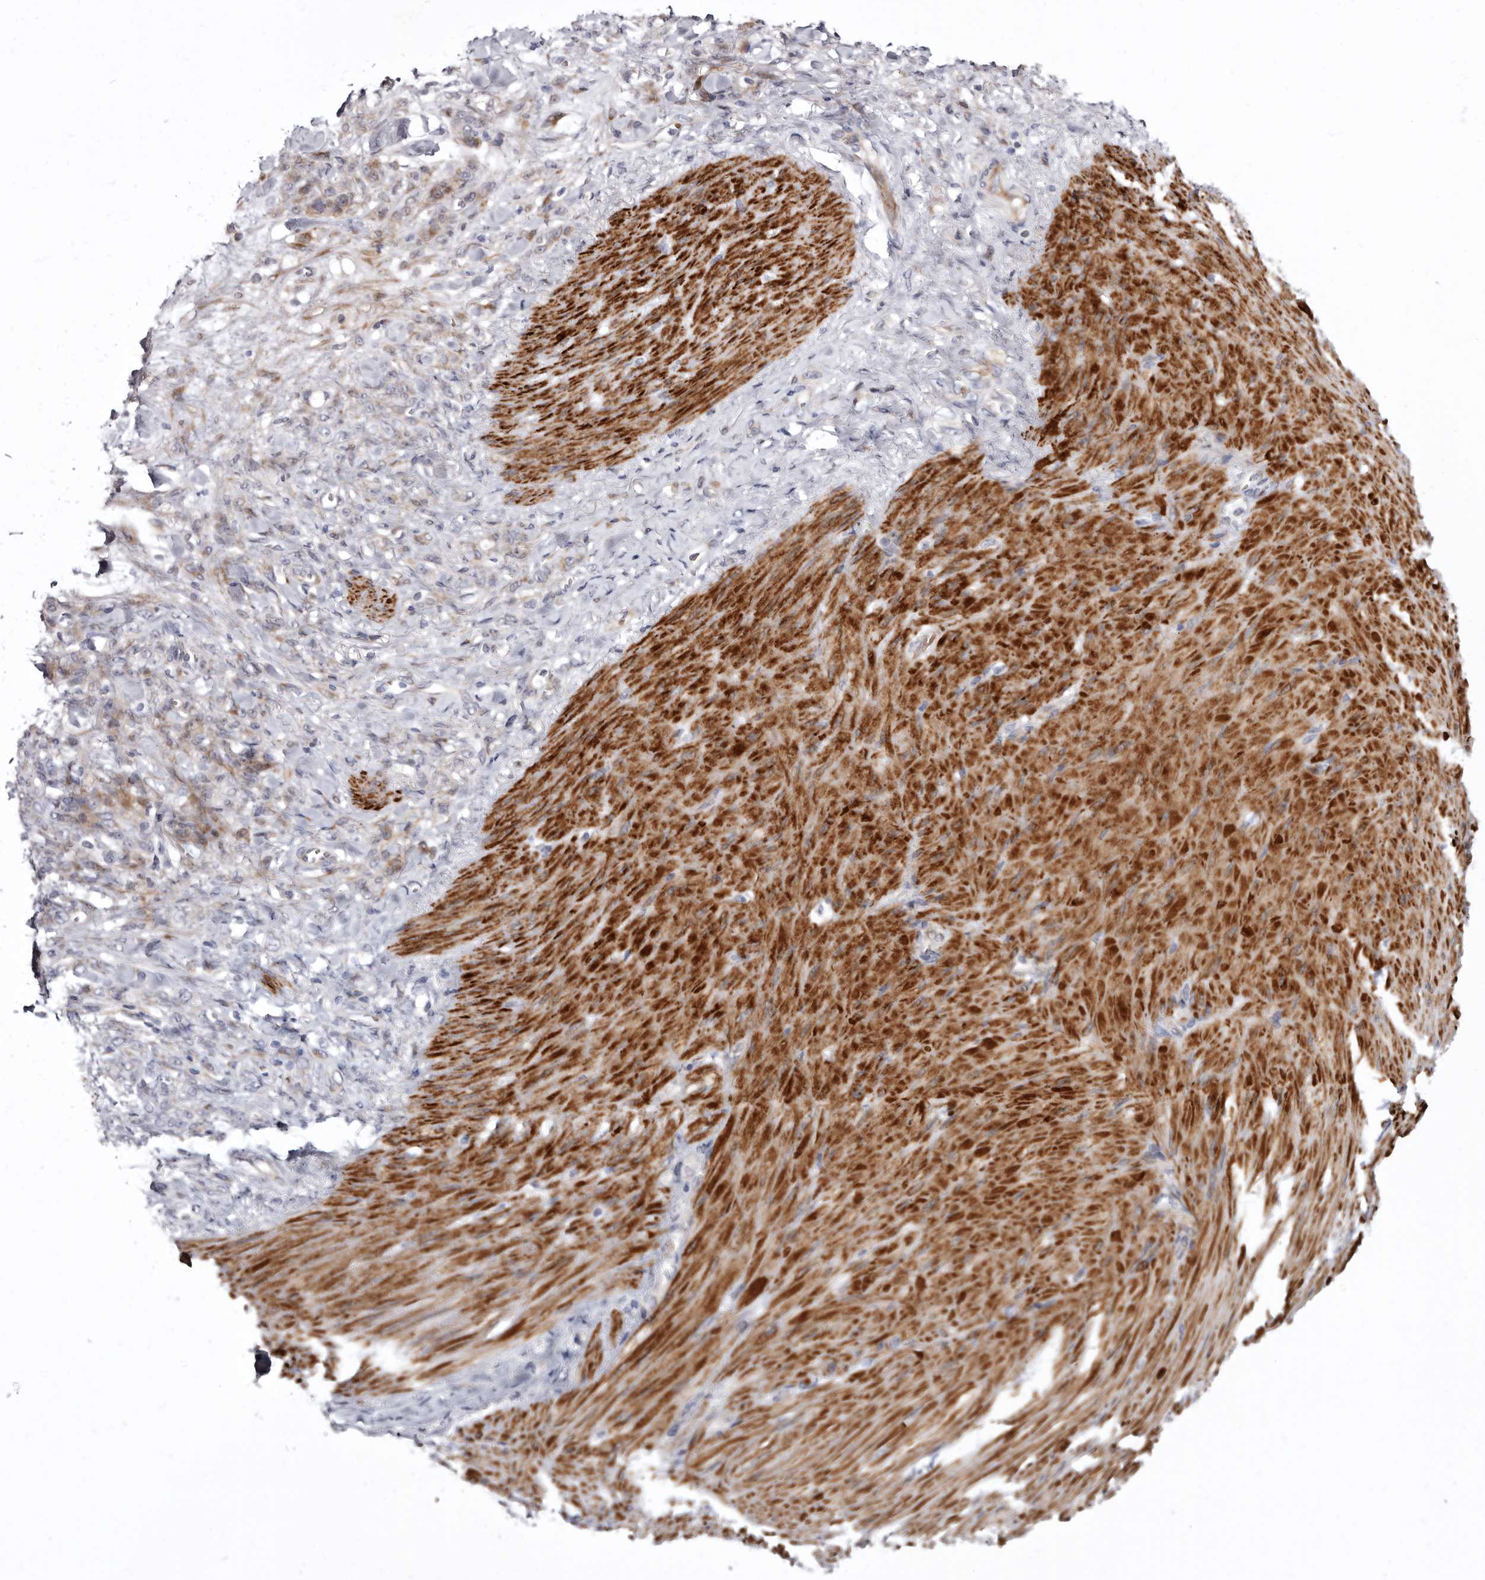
{"staining": {"intensity": "moderate", "quantity": "<25%", "location": "cytoplasmic/membranous"}, "tissue": "stomach cancer", "cell_type": "Tumor cells", "image_type": "cancer", "snomed": [{"axis": "morphology", "description": "Normal tissue, NOS"}, {"axis": "morphology", "description": "Adenocarcinoma, NOS"}, {"axis": "topography", "description": "Stomach"}], "caption": "Adenocarcinoma (stomach) tissue demonstrates moderate cytoplasmic/membranous staining in about <25% of tumor cells", "gene": "AIDA", "patient": {"sex": "male", "age": 82}}